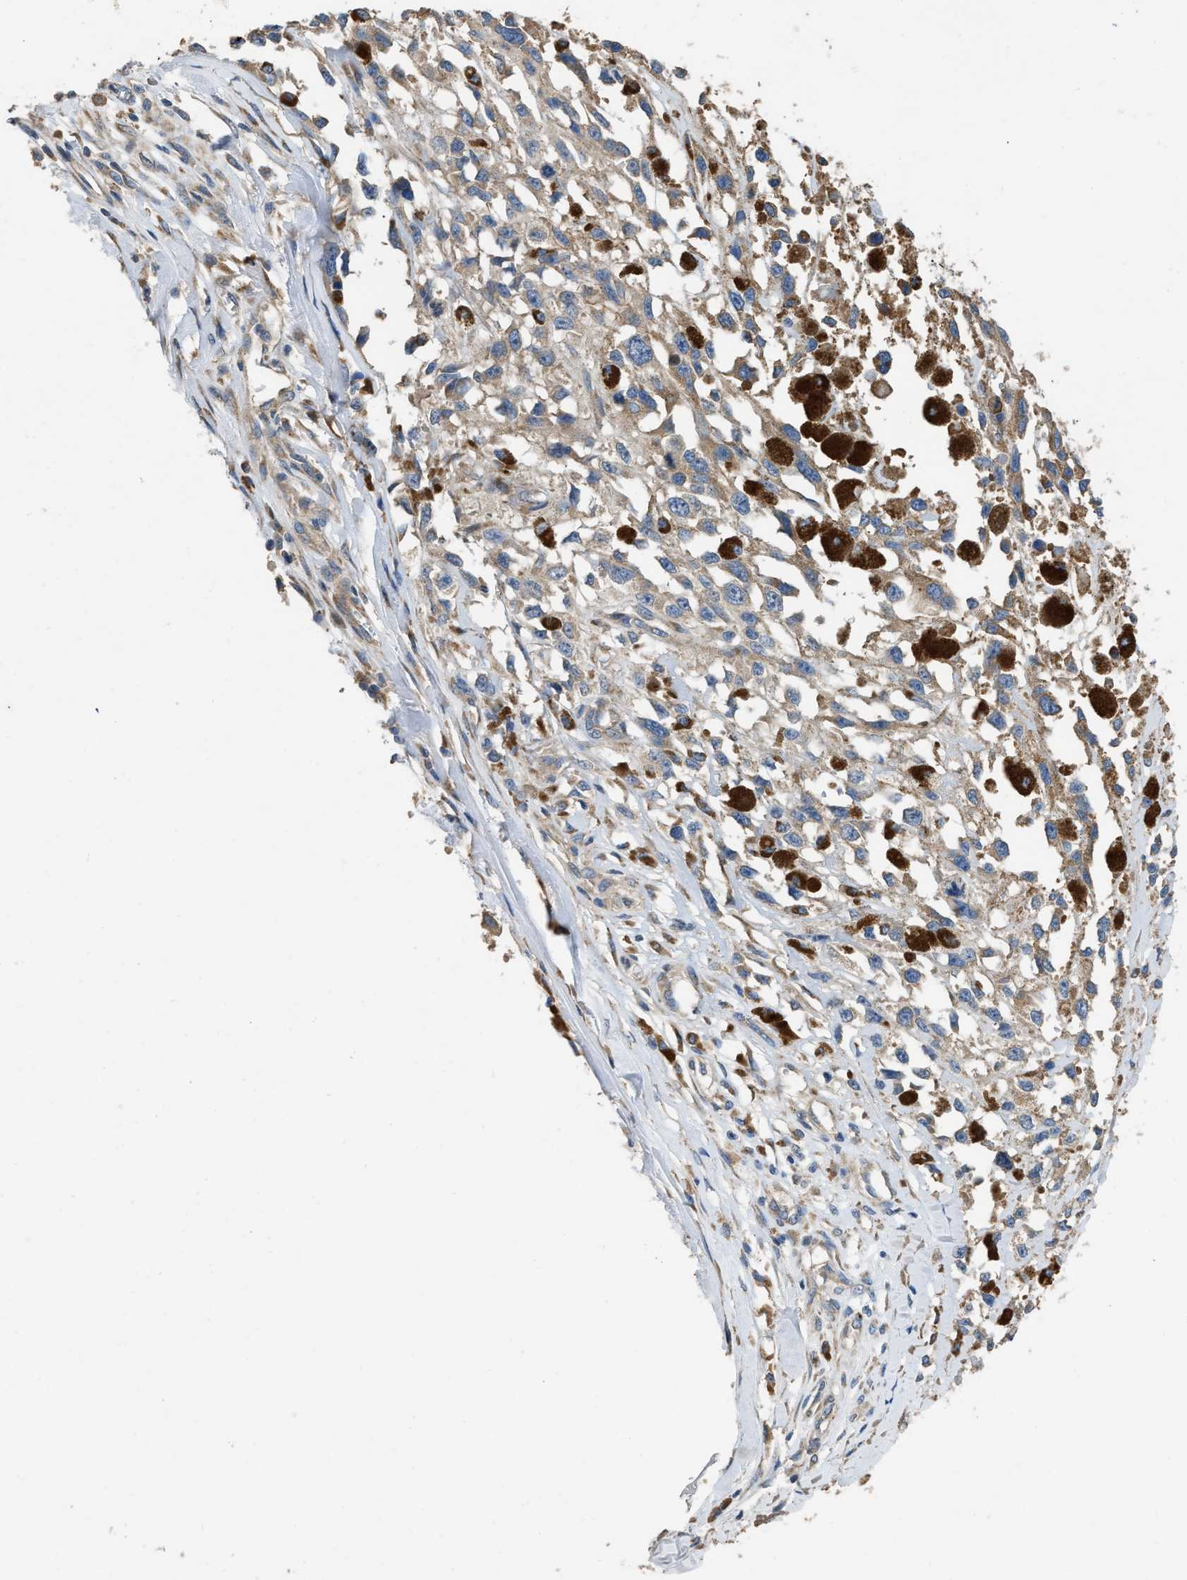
{"staining": {"intensity": "moderate", "quantity": ">75%", "location": "cytoplasmic/membranous"}, "tissue": "melanoma", "cell_type": "Tumor cells", "image_type": "cancer", "snomed": [{"axis": "morphology", "description": "Malignant melanoma, Metastatic site"}, {"axis": "topography", "description": "Lymph node"}], "caption": "High-magnification brightfield microscopy of melanoma stained with DAB (3,3'-diaminobenzidine) (brown) and counterstained with hematoxylin (blue). tumor cells exhibit moderate cytoplasmic/membranous expression is seen in about>75% of cells. The staining is performed using DAB brown chromogen to label protein expression. The nuclei are counter-stained blue using hematoxylin.", "gene": "TMEM150A", "patient": {"sex": "male", "age": 59}}